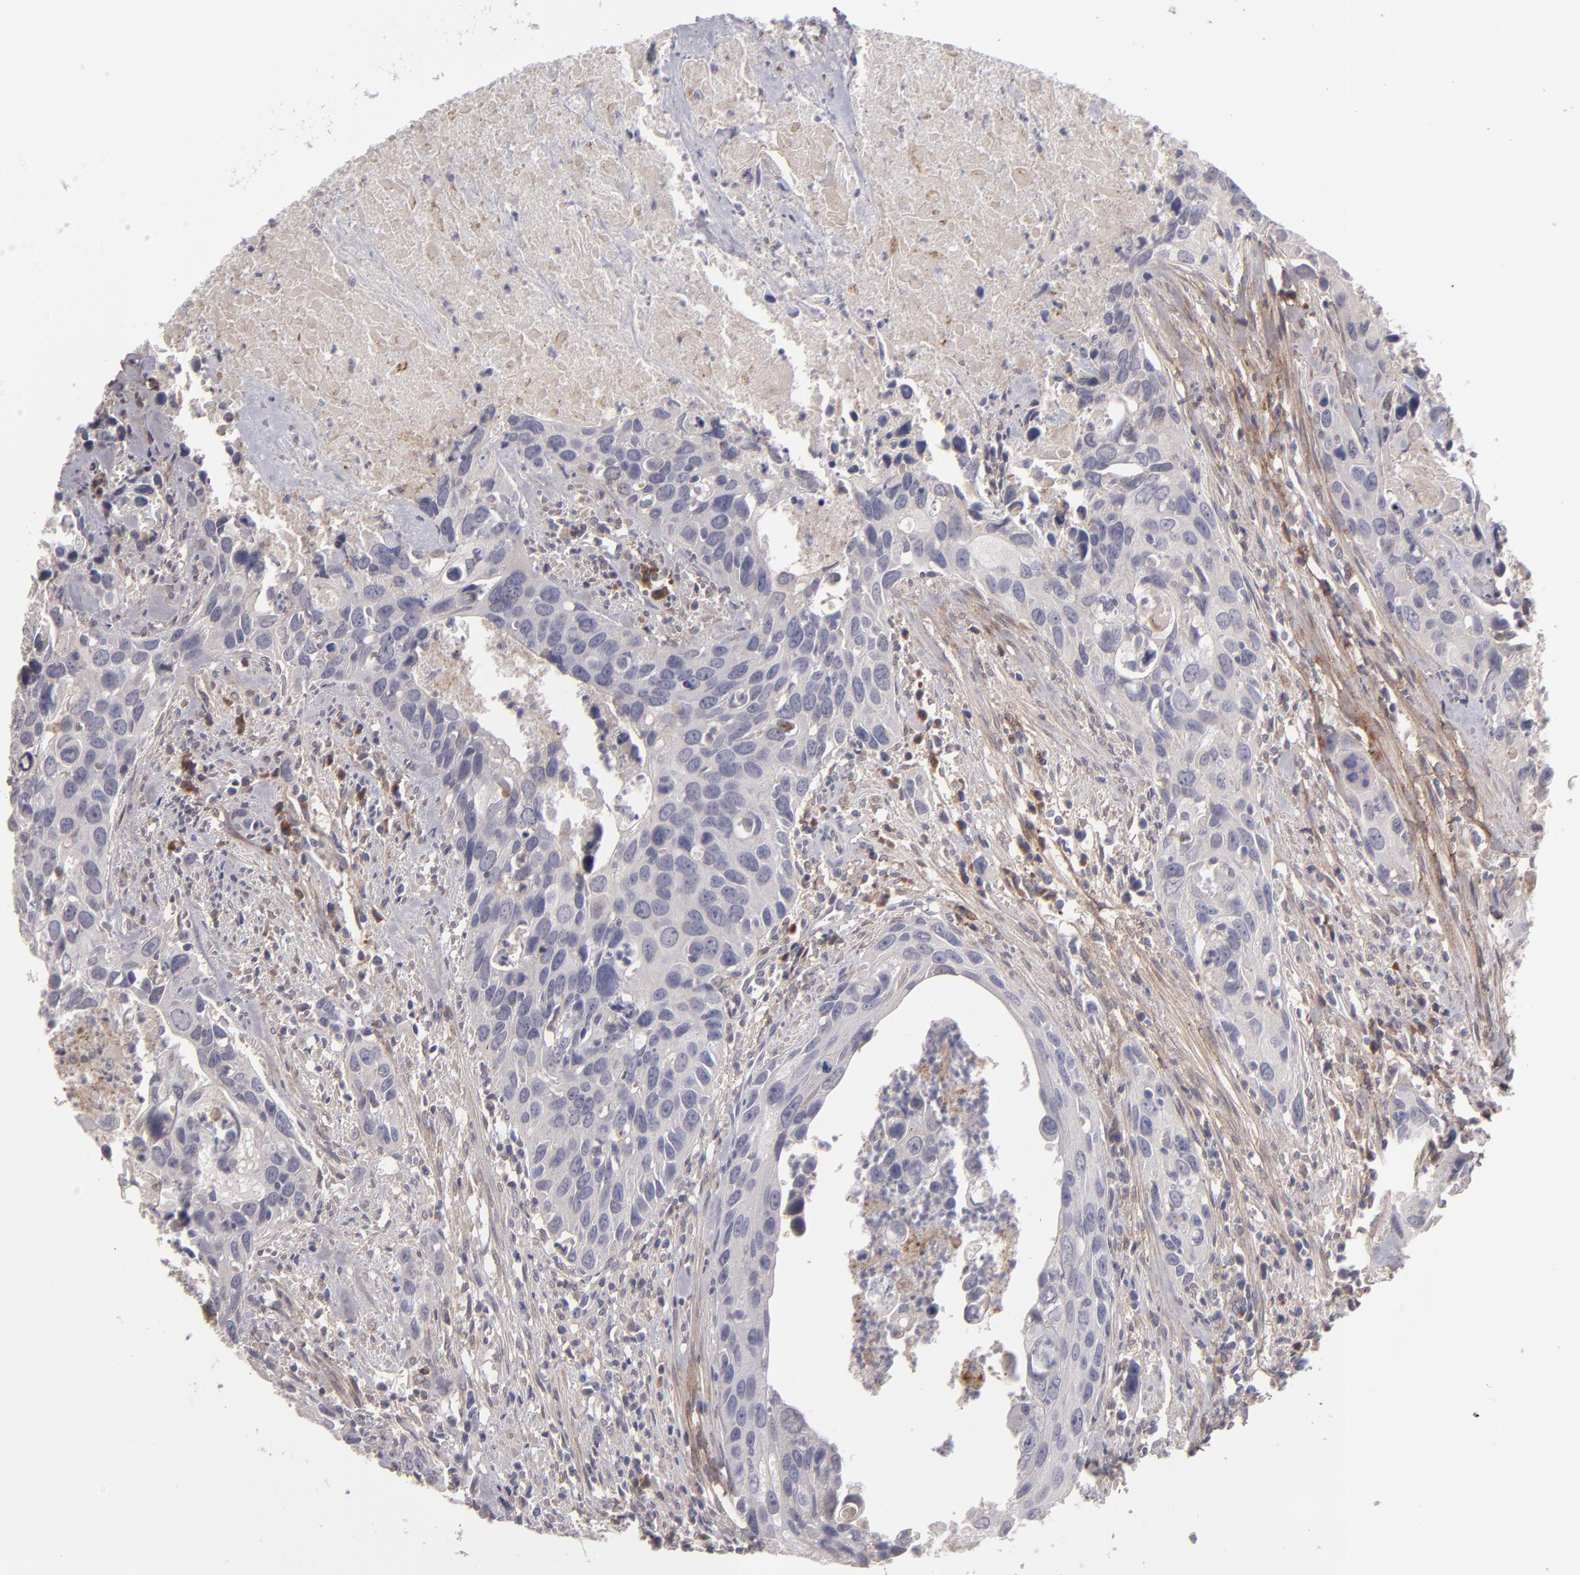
{"staining": {"intensity": "negative", "quantity": "none", "location": "none"}, "tissue": "urothelial cancer", "cell_type": "Tumor cells", "image_type": "cancer", "snomed": [{"axis": "morphology", "description": "Urothelial carcinoma, High grade"}, {"axis": "topography", "description": "Urinary bladder"}], "caption": "The photomicrograph demonstrates no significant positivity in tumor cells of urothelial cancer.", "gene": "IL12A", "patient": {"sex": "male", "age": 71}}